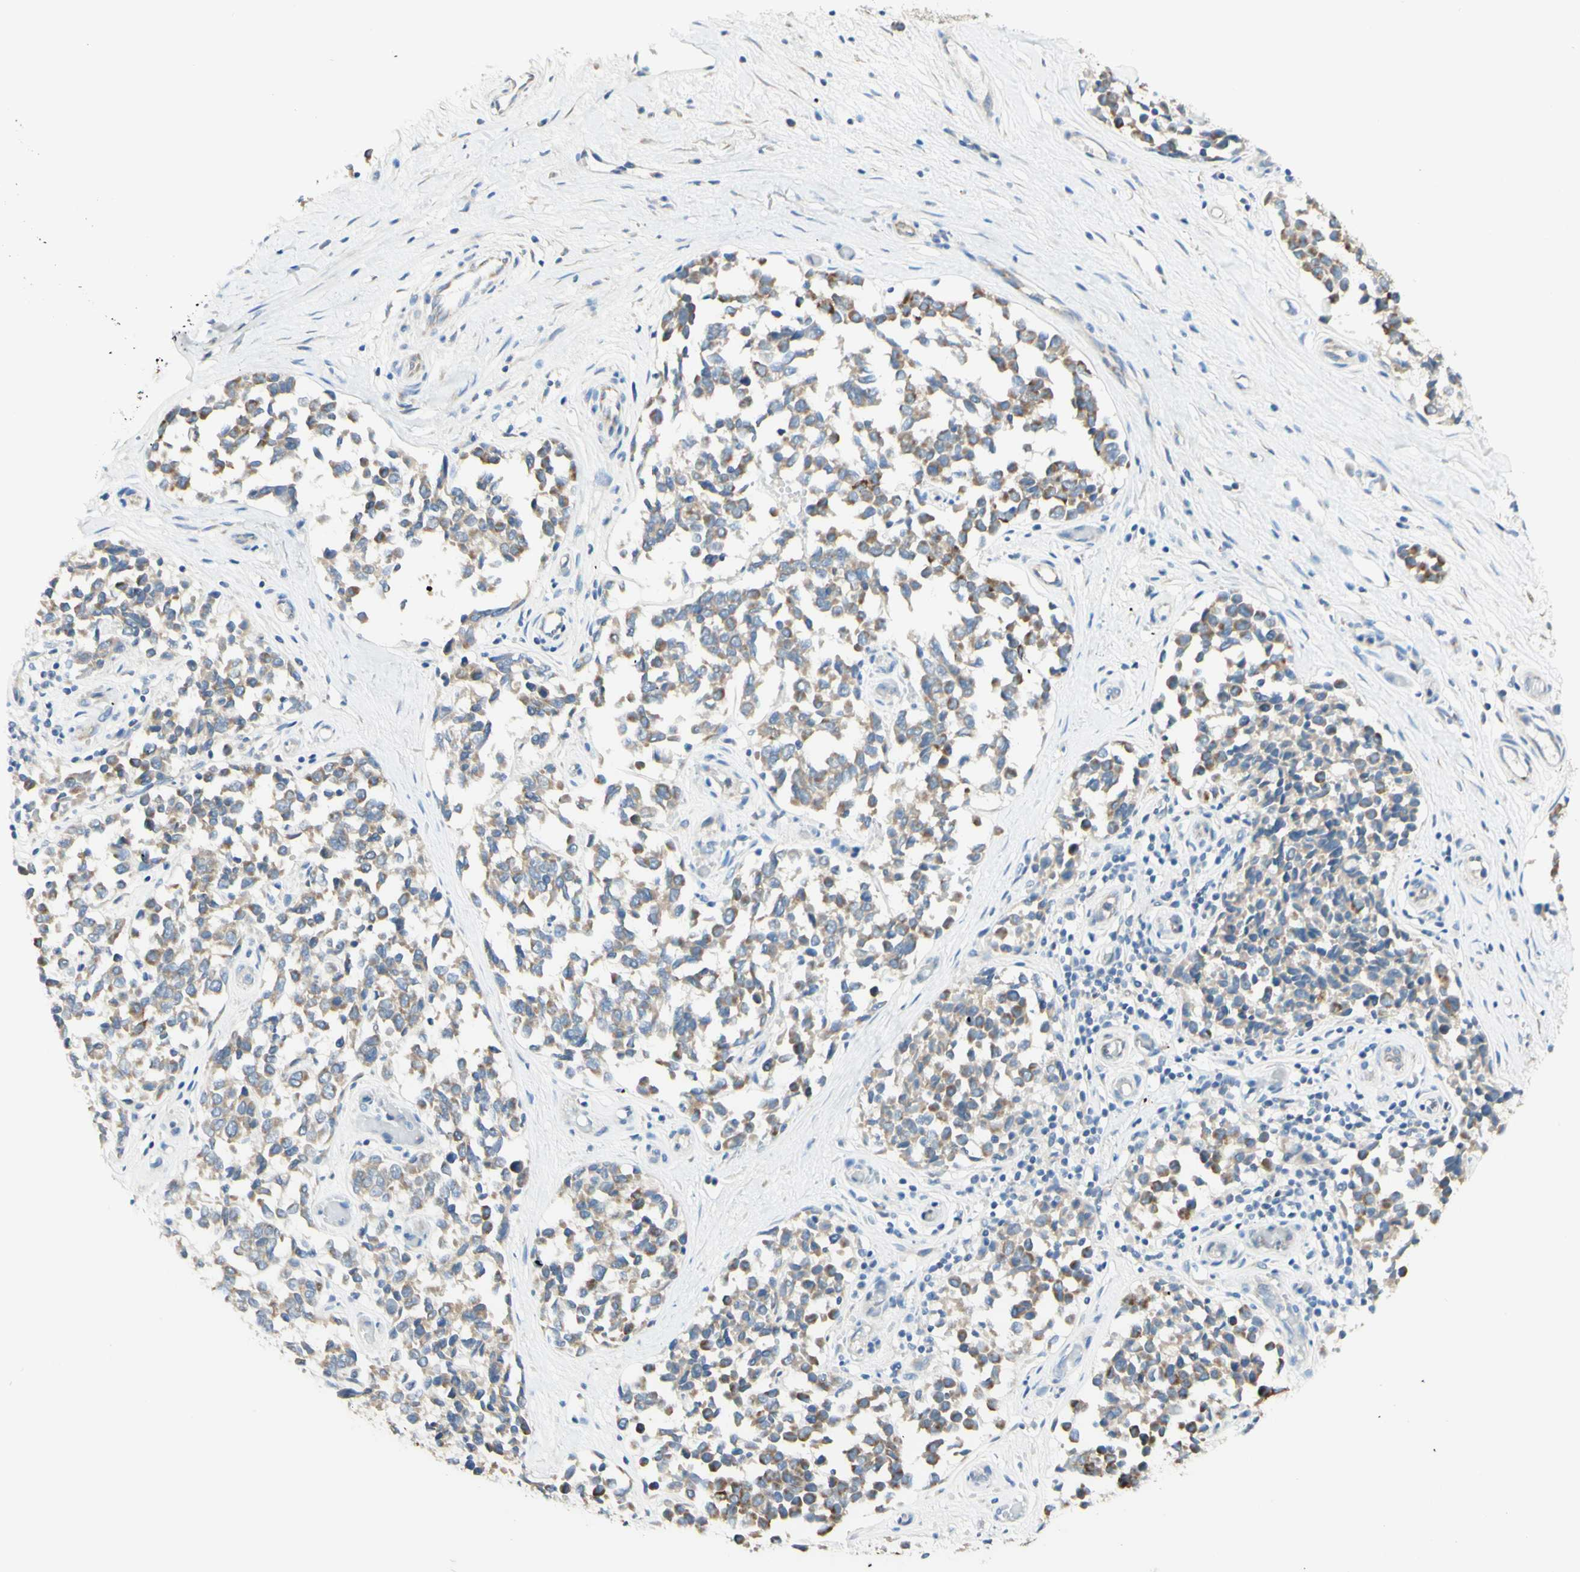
{"staining": {"intensity": "moderate", "quantity": ">75%", "location": "cytoplasmic/membranous"}, "tissue": "melanoma", "cell_type": "Tumor cells", "image_type": "cancer", "snomed": [{"axis": "morphology", "description": "Malignant melanoma, NOS"}, {"axis": "topography", "description": "Skin"}], "caption": "Melanoma tissue shows moderate cytoplasmic/membranous positivity in about >75% of tumor cells (IHC, brightfield microscopy, high magnification).", "gene": "ARMC10", "patient": {"sex": "female", "age": 64}}